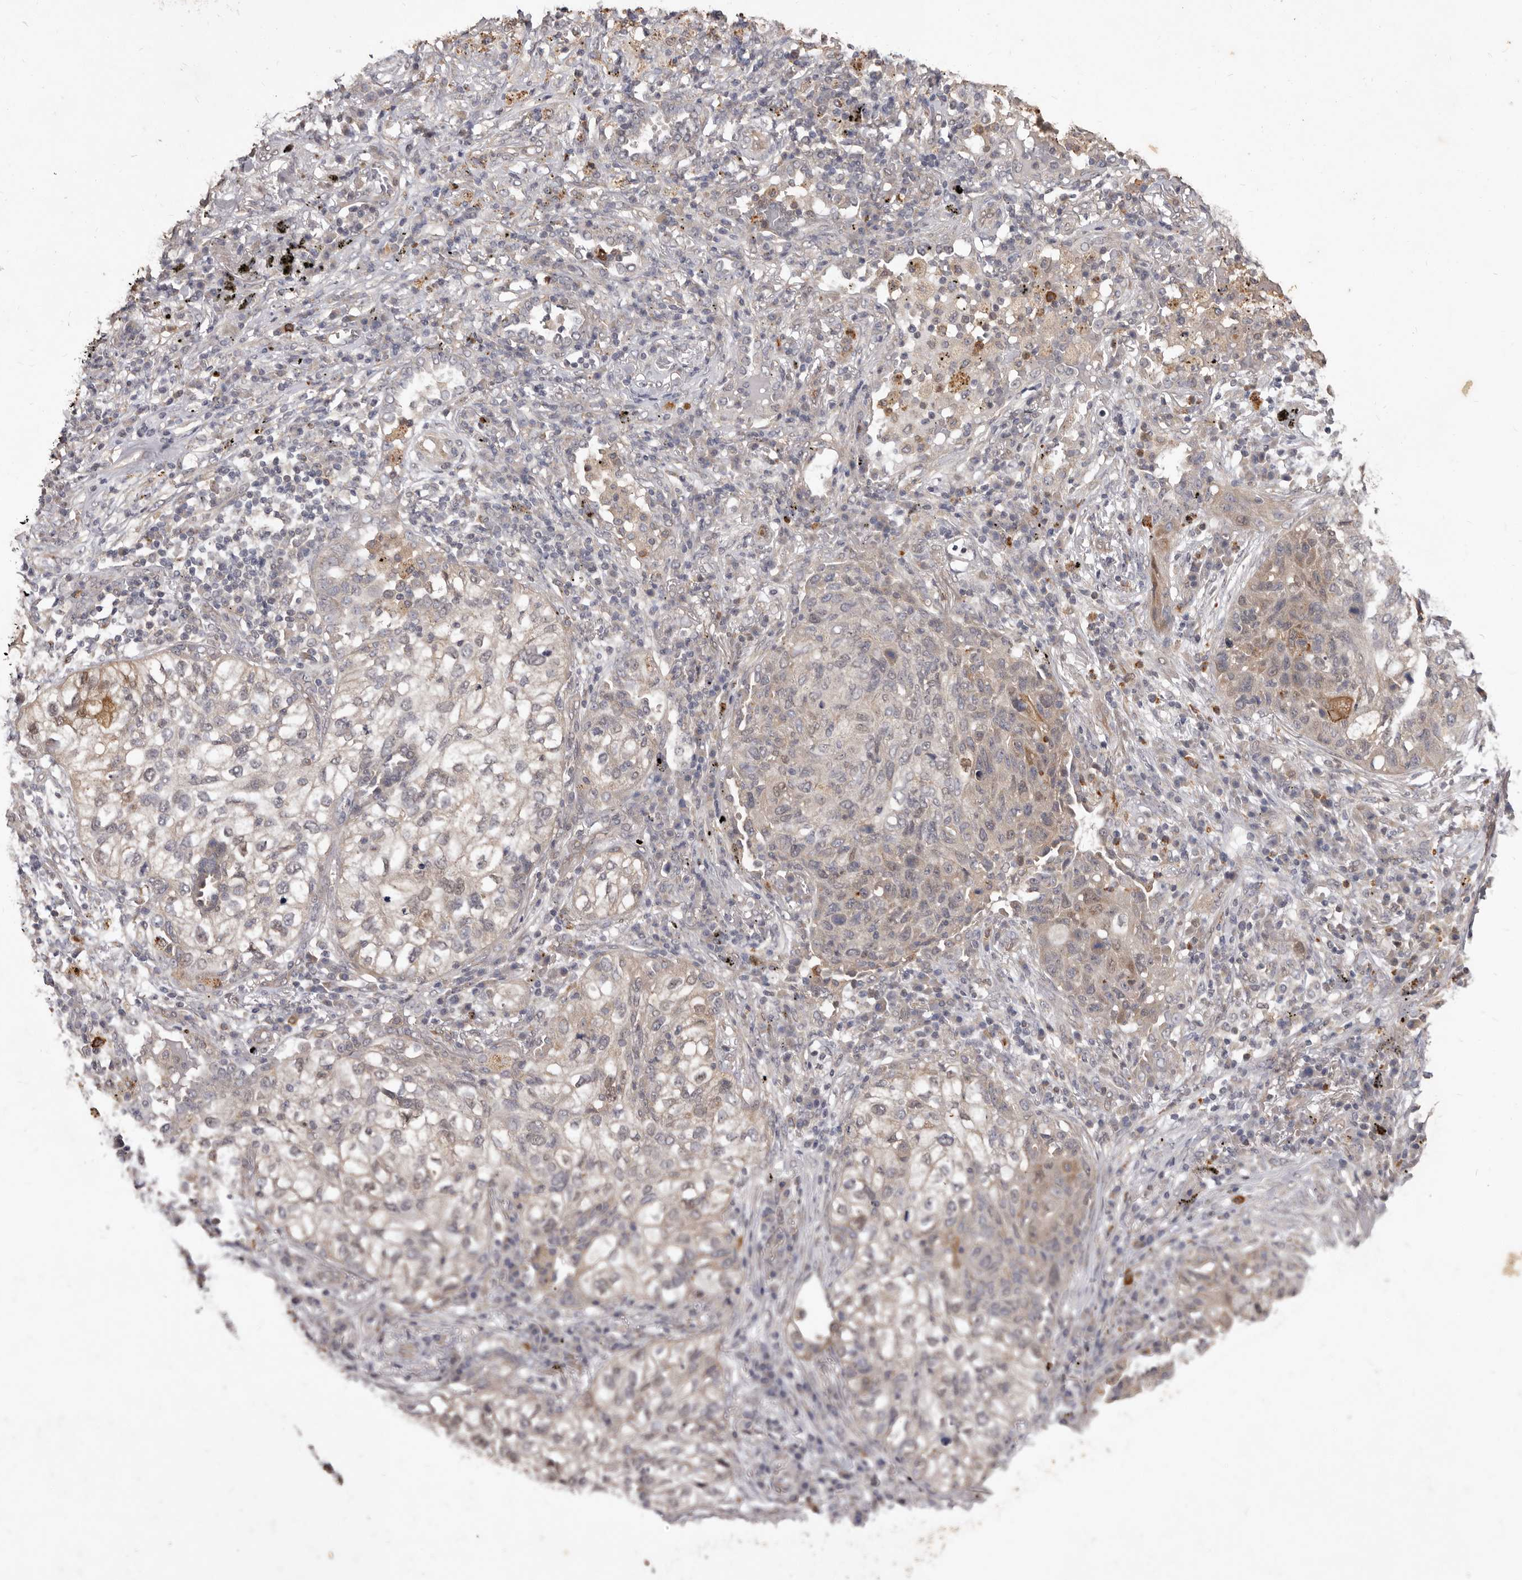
{"staining": {"intensity": "weak", "quantity": "<25%", "location": "cytoplasmic/membranous"}, "tissue": "lung cancer", "cell_type": "Tumor cells", "image_type": "cancer", "snomed": [{"axis": "morphology", "description": "Squamous cell carcinoma, NOS"}, {"axis": "topography", "description": "Lung"}], "caption": "Lung cancer was stained to show a protein in brown. There is no significant expression in tumor cells. Brightfield microscopy of IHC stained with DAB (brown) and hematoxylin (blue), captured at high magnification.", "gene": "ACLY", "patient": {"sex": "female", "age": 63}}